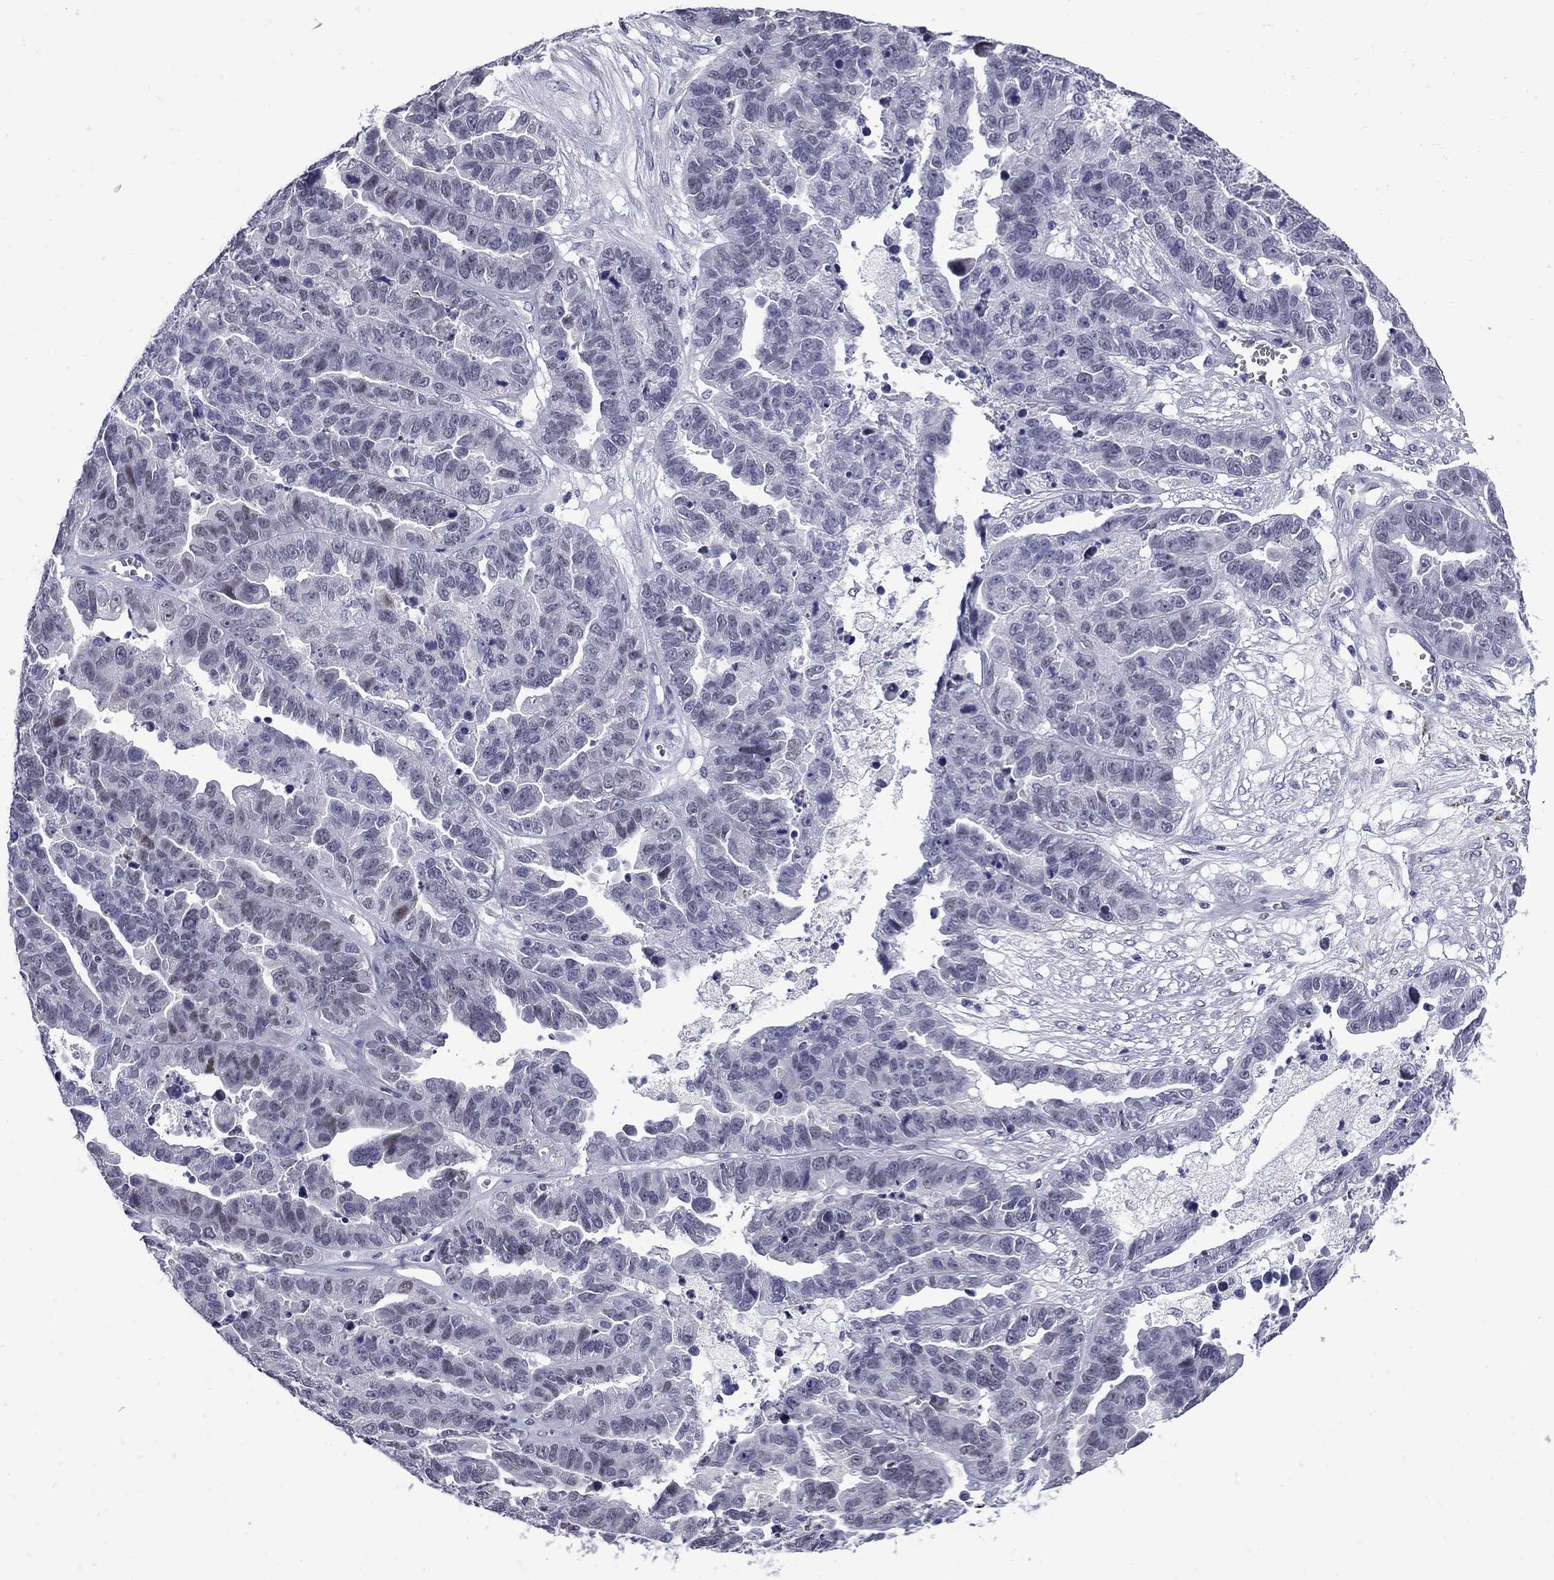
{"staining": {"intensity": "negative", "quantity": "none", "location": "none"}, "tissue": "ovarian cancer", "cell_type": "Tumor cells", "image_type": "cancer", "snomed": [{"axis": "morphology", "description": "Cystadenocarcinoma, serous, NOS"}, {"axis": "topography", "description": "Ovary"}], "caption": "A photomicrograph of ovarian cancer (serous cystadenocarcinoma) stained for a protein reveals no brown staining in tumor cells.", "gene": "MGARP", "patient": {"sex": "female", "age": 87}}